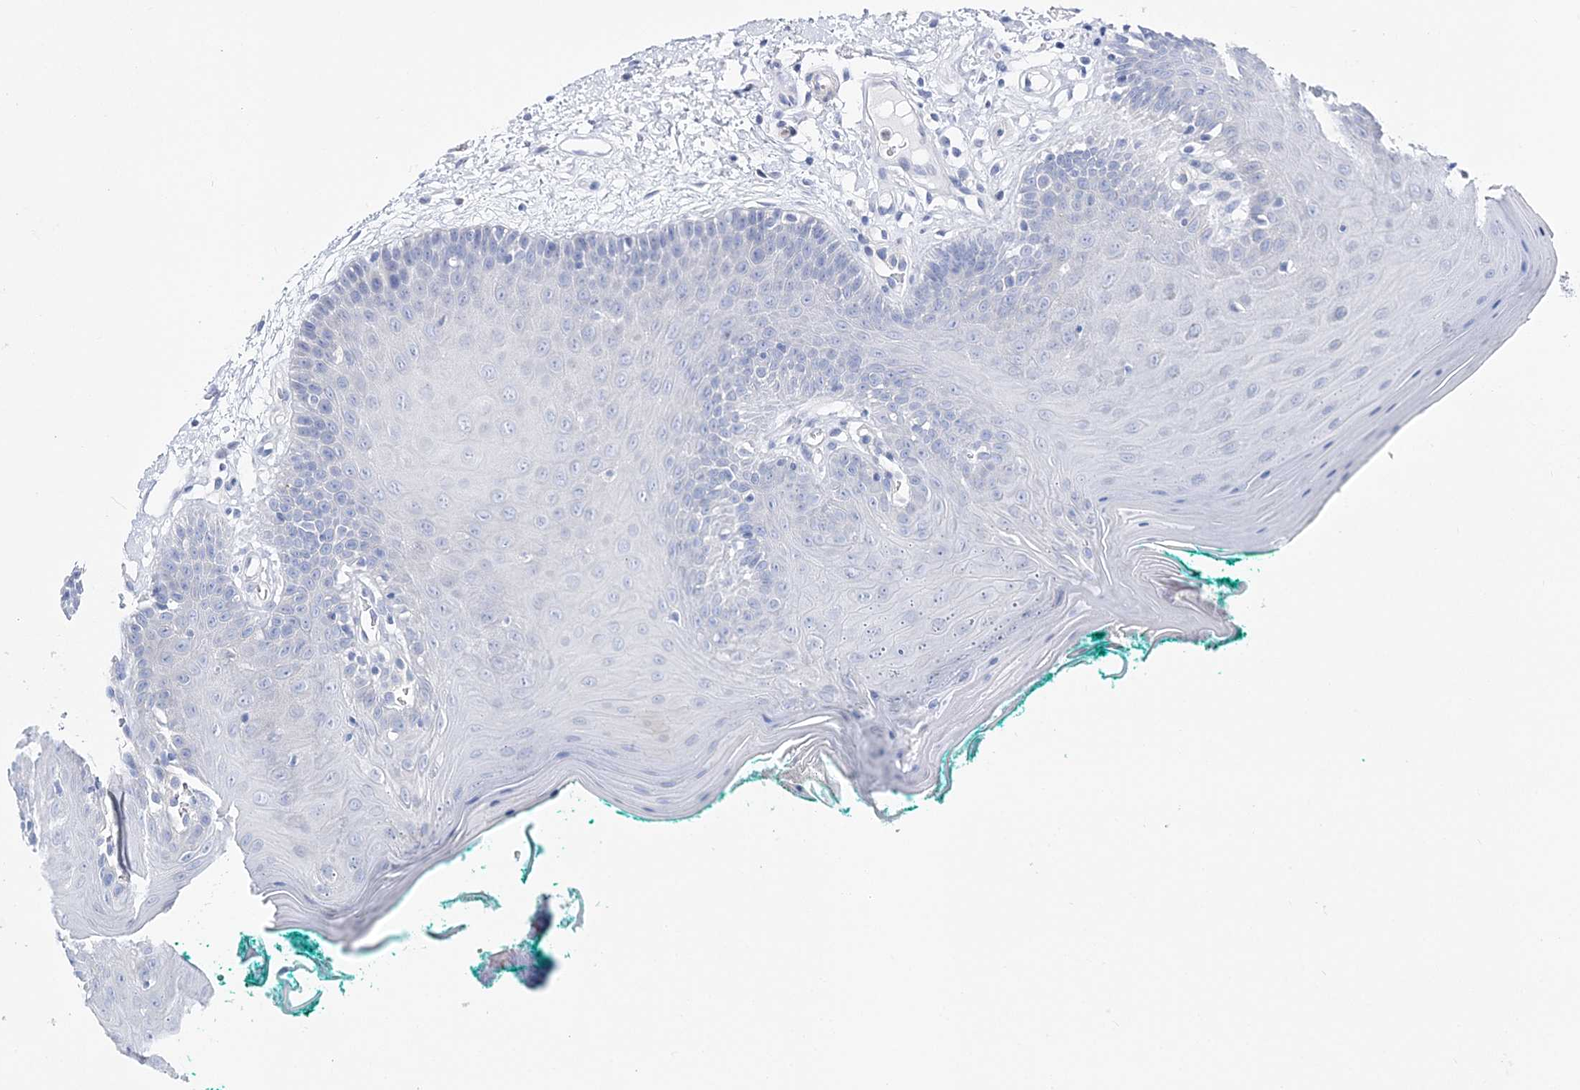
{"staining": {"intensity": "negative", "quantity": "none", "location": "none"}, "tissue": "oral mucosa", "cell_type": "Squamous epithelial cells", "image_type": "normal", "snomed": [{"axis": "morphology", "description": "Normal tissue, NOS"}, {"axis": "topography", "description": "Skeletal muscle"}, {"axis": "topography", "description": "Oral tissue"}], "caption": "Human oral mucosa stained for a protein using immunohistochemistry (IHC) exhibits no positivity in squamous epithelial cells.", "gene": "ANO1", "patient": {"sex": "male", "age": 58}}